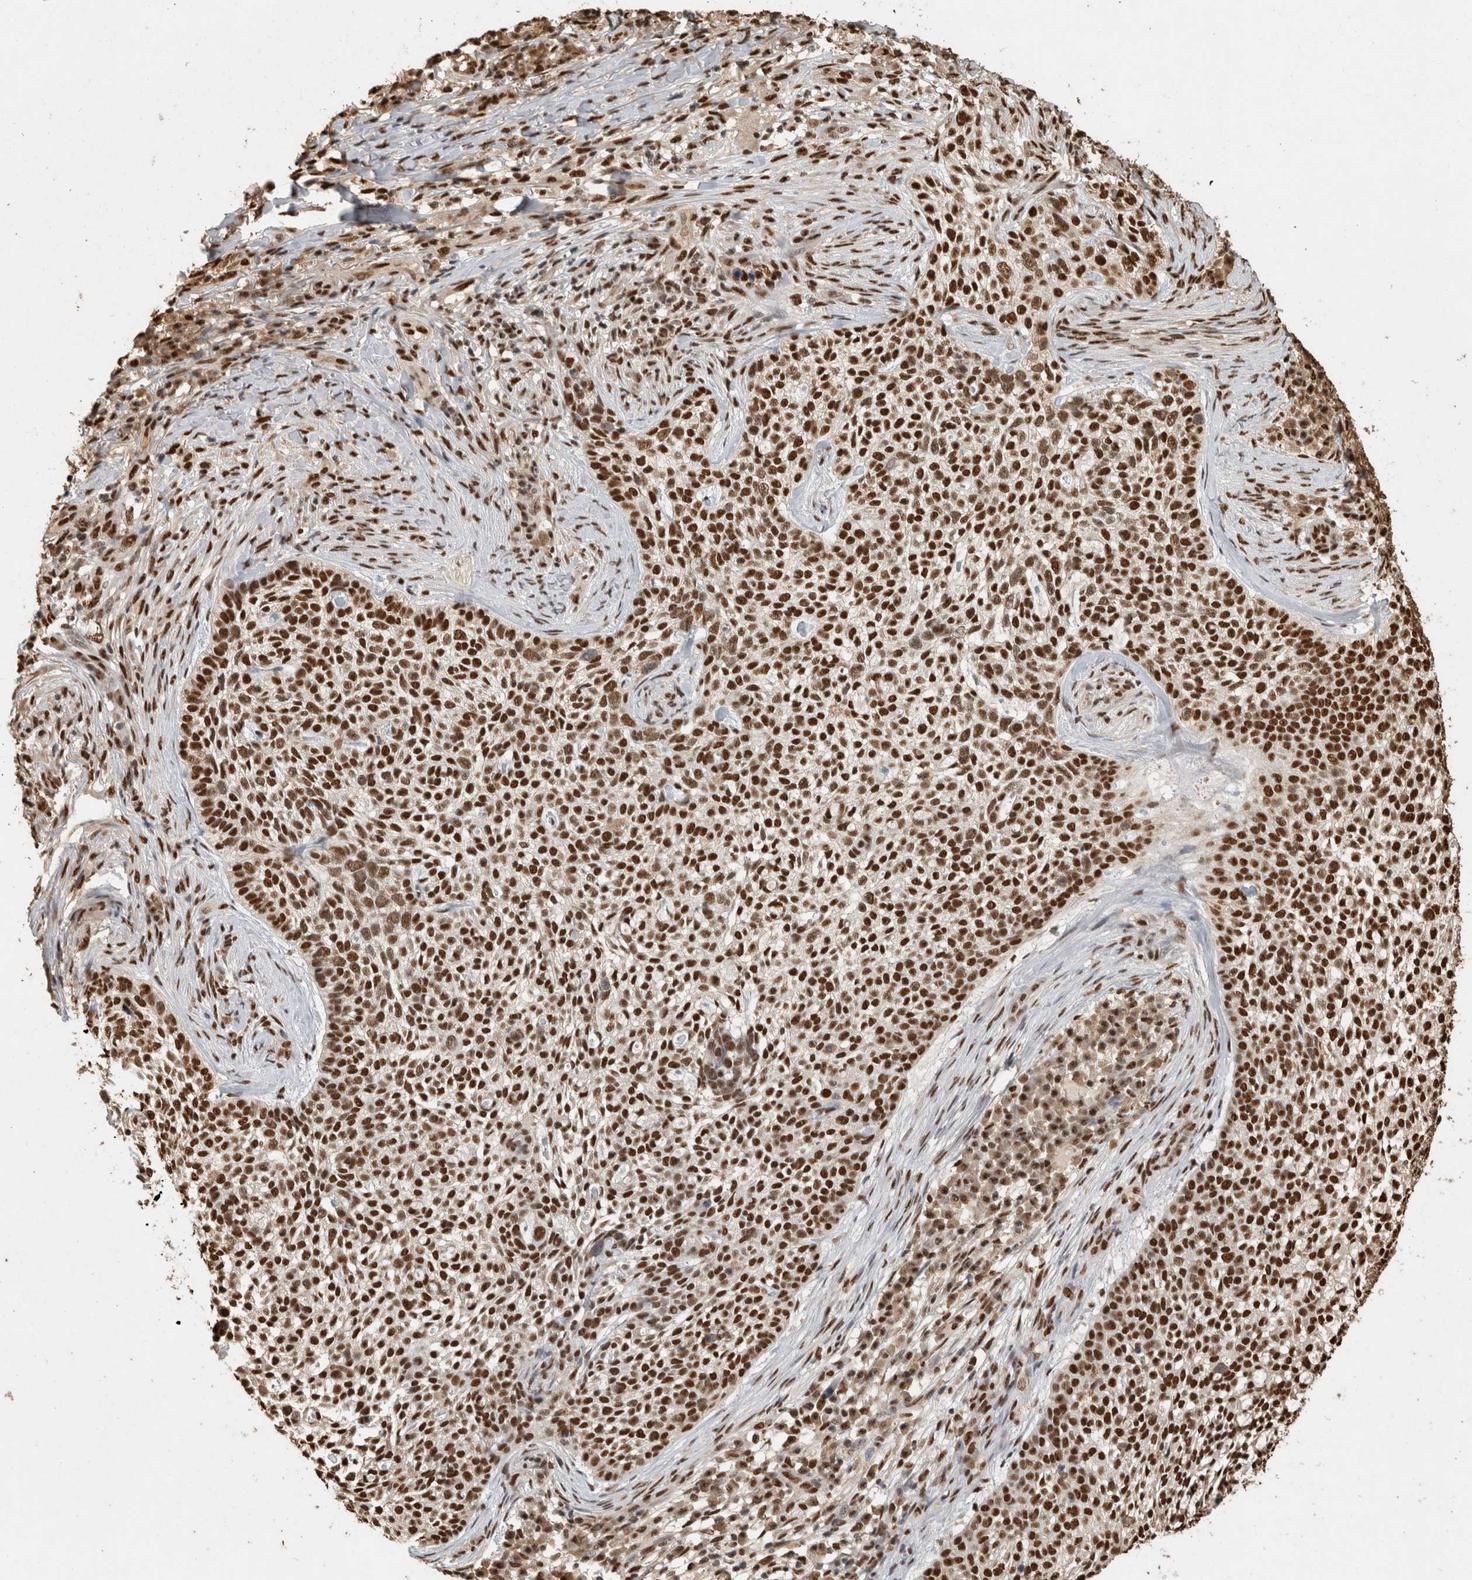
{"staining": {"intensity": "strong", "quantity": ">75%", "location": "nuclear"}, "tissue": "skin cancer", "cell_type": "Tumor cells", "image_type": "cancer", "snomed": [{"axis": "morphology", "description": "Basal cell carcinoma"}, {"axis": "topography", "description": "Skin"}], "caption": "About >75% of tumor cells in basal cell carcinoma (skin) show strong nuclear protein staining as visualized by brown immunohistochemical staining.", "gene": "RAD50", "patient": {"sex": "female", "age": 64}}